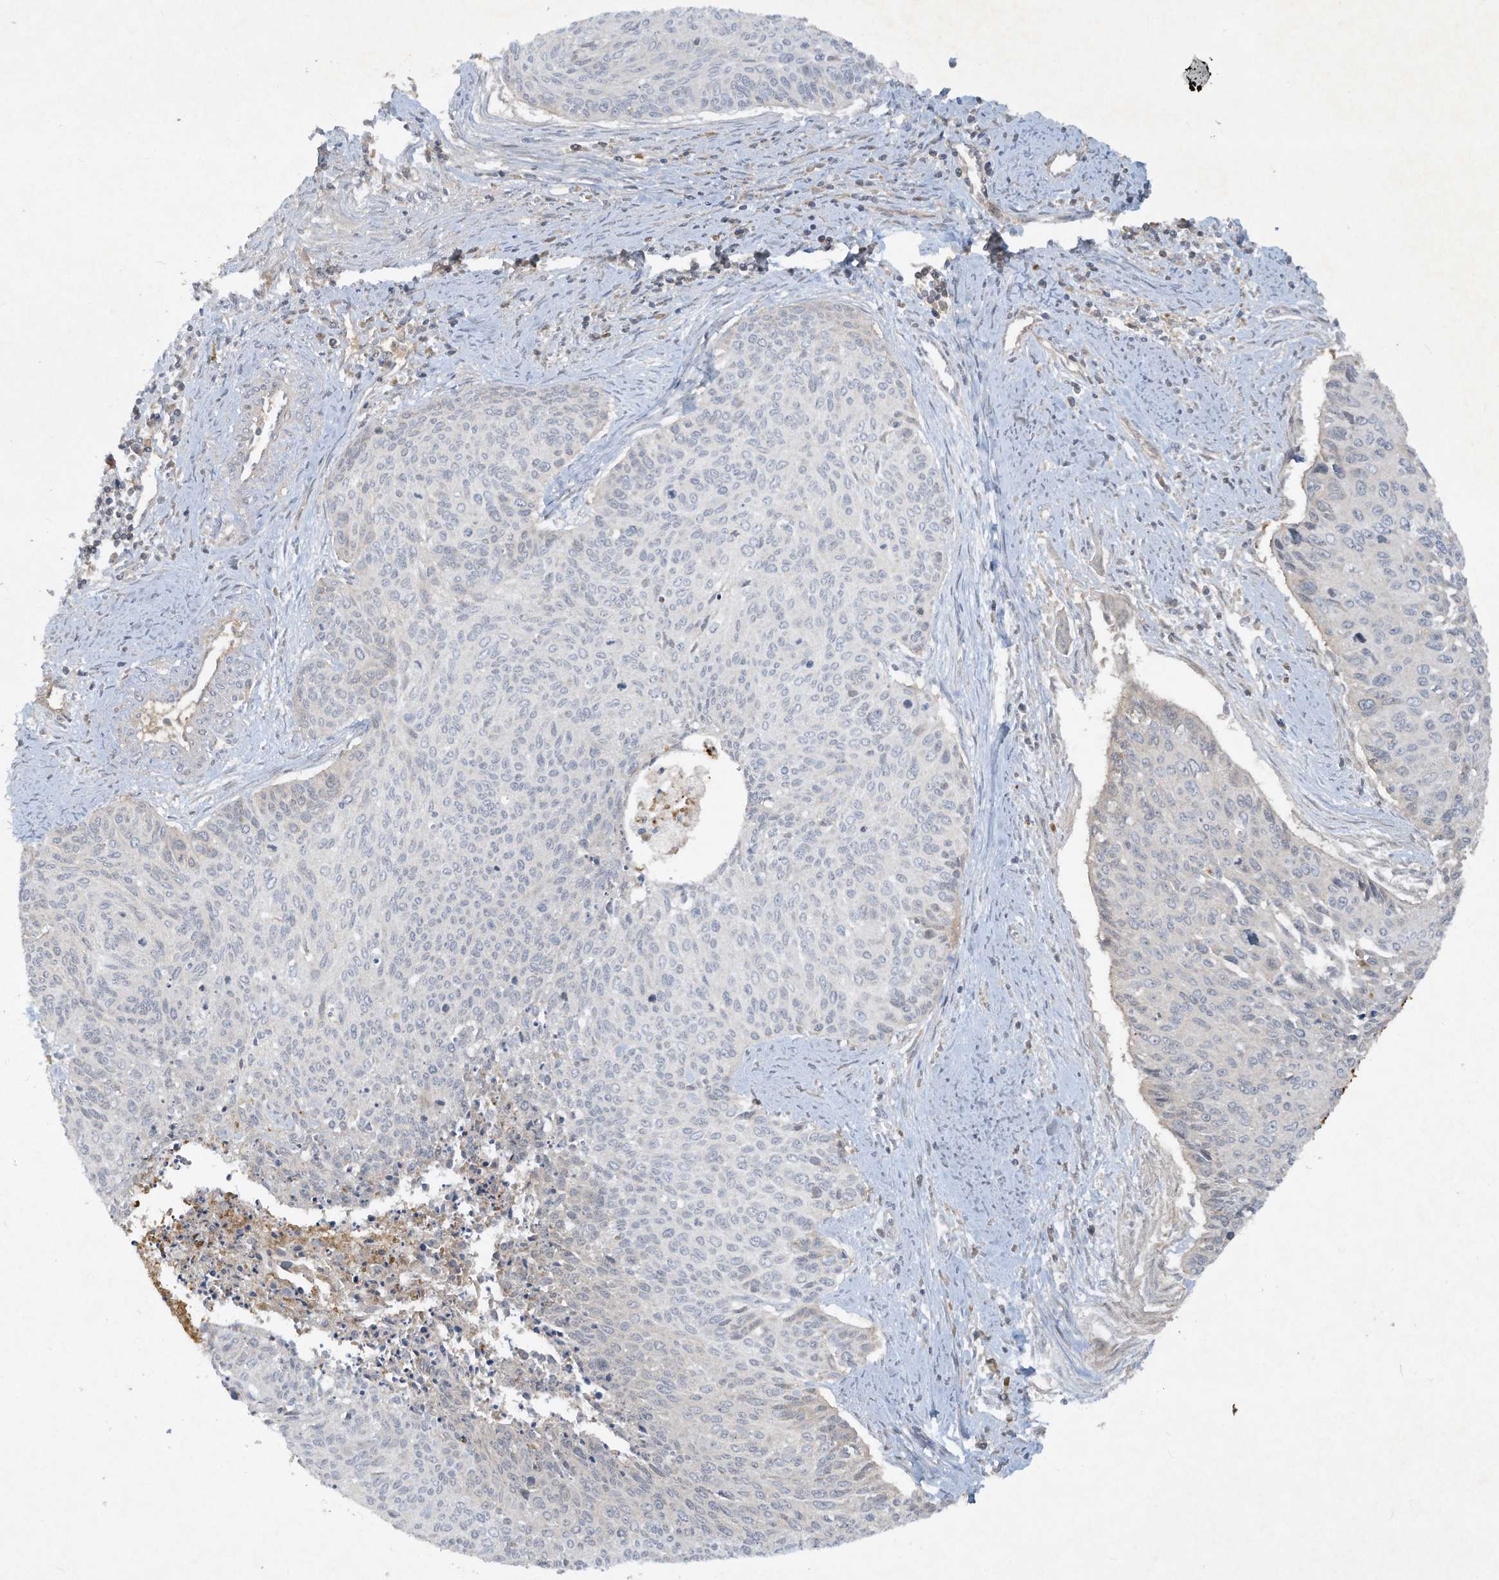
{"staining": {"intensity": "negative", "quantity": "none", "location": "none"}, "tissue": "cervical cancer", "cell_type": "Tumor cells", "image_type": "cancer", "snomed": [{"axis": "morphology", "description": "Squamous cell carcinoma, NOS"}, {"axis": "topography", "description": "Cervix"}], "caption": "DAB (3,3'-diaminobenzidine) immunohistochemical staining of human cervical squamous cell carcinoma shows no significant positivity in tumor cells.", "gene": "FETUB", "patient": {"sex": "female", "age": 55}}